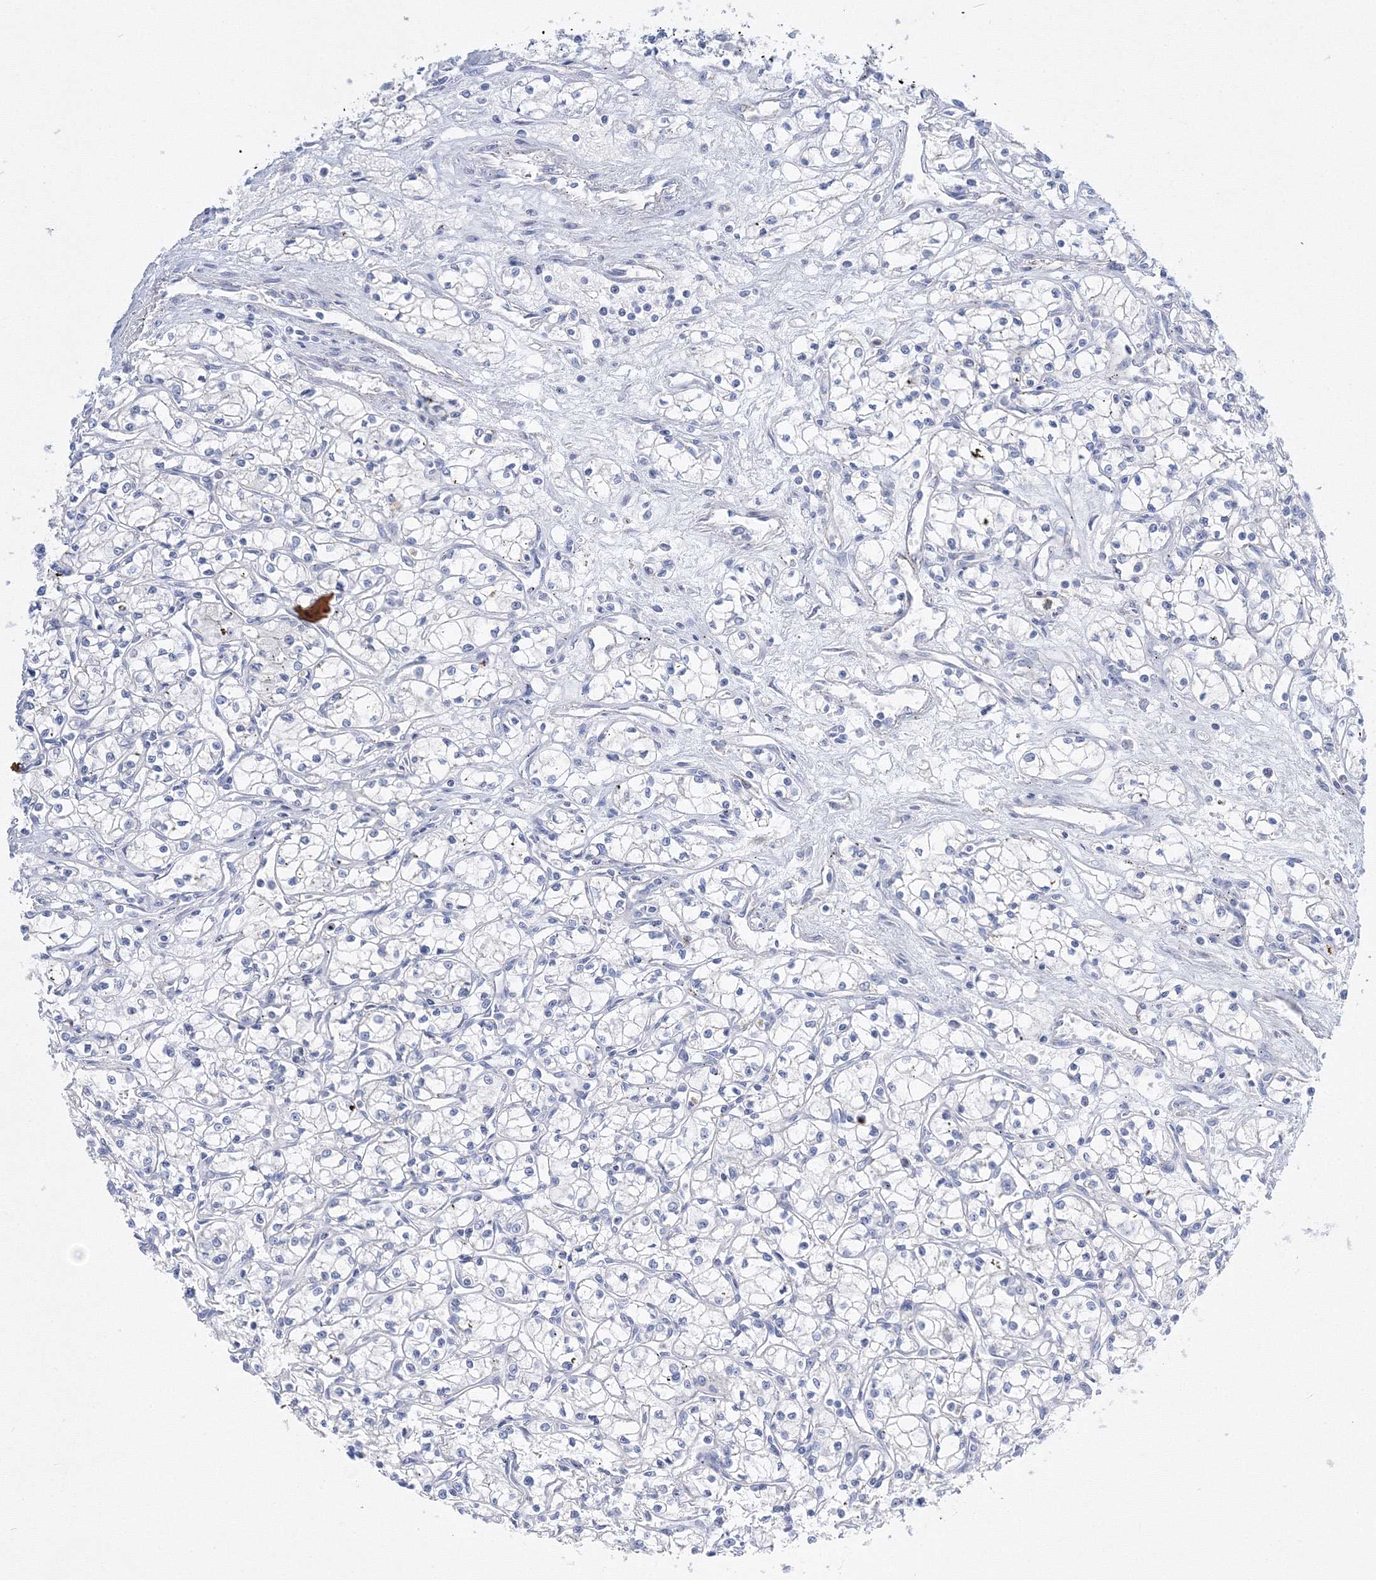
{"staining": {"intensity": "negative", "quantity": "none", "location": "none"}, "tissue": "renal cancer", "cell_type": "Tumor cells", "image_type": "cancer", "snomed": [{"axis": "morphology", "description": "Adenocarcinoma, NOS"}, {"axis": "topography", "description": "Kidney"}], "caption": "Tumor cells are negative for protein expression in human adenocarcinoma (renal).", "gene": "AASDH", "patient": {"sex": "male", "age": 59}}